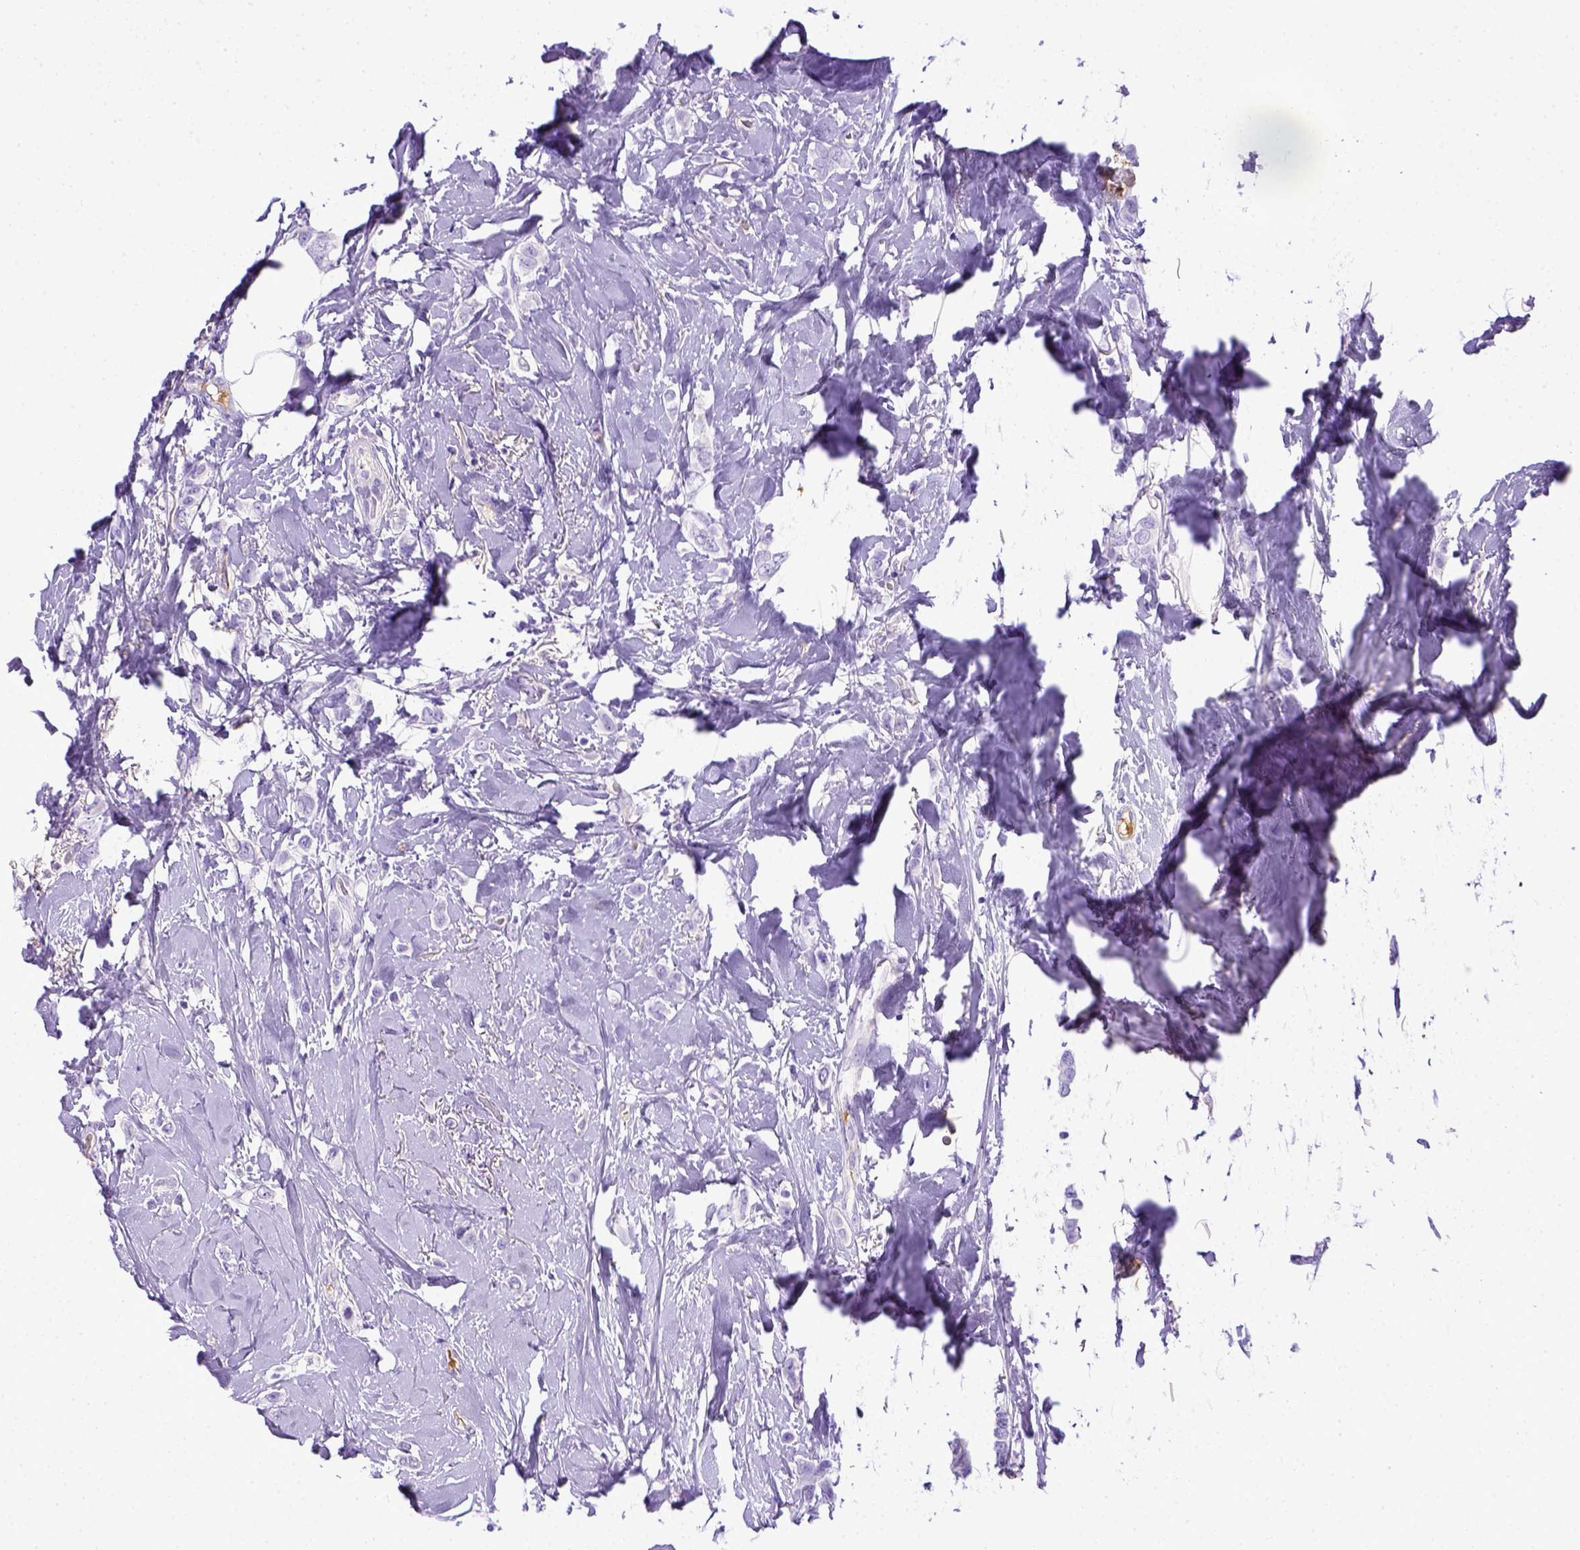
{"staining": {"intensity": "negative", "quantity": "none", "location": "none"}, "tissue": "breast cancer", "cell_type": "Tumor cells", "image_type": "cancer", "snomed": [{"axis": "morphology", "description": "Lobular carcinoma"}, {"axis": "topography", "description": "Breast"}], "caption": "Immunohistochemical staining of human lobular carcinoma (breast) displays no significant expression in tumor cells. The staining is performed using DAB (3,3'-diaminobenzidine) brown chromogen with nuclei counter-stained in using hematoxylin.", "gene": "ITIH4", "patient": {"sex": "female", "age": 66}}